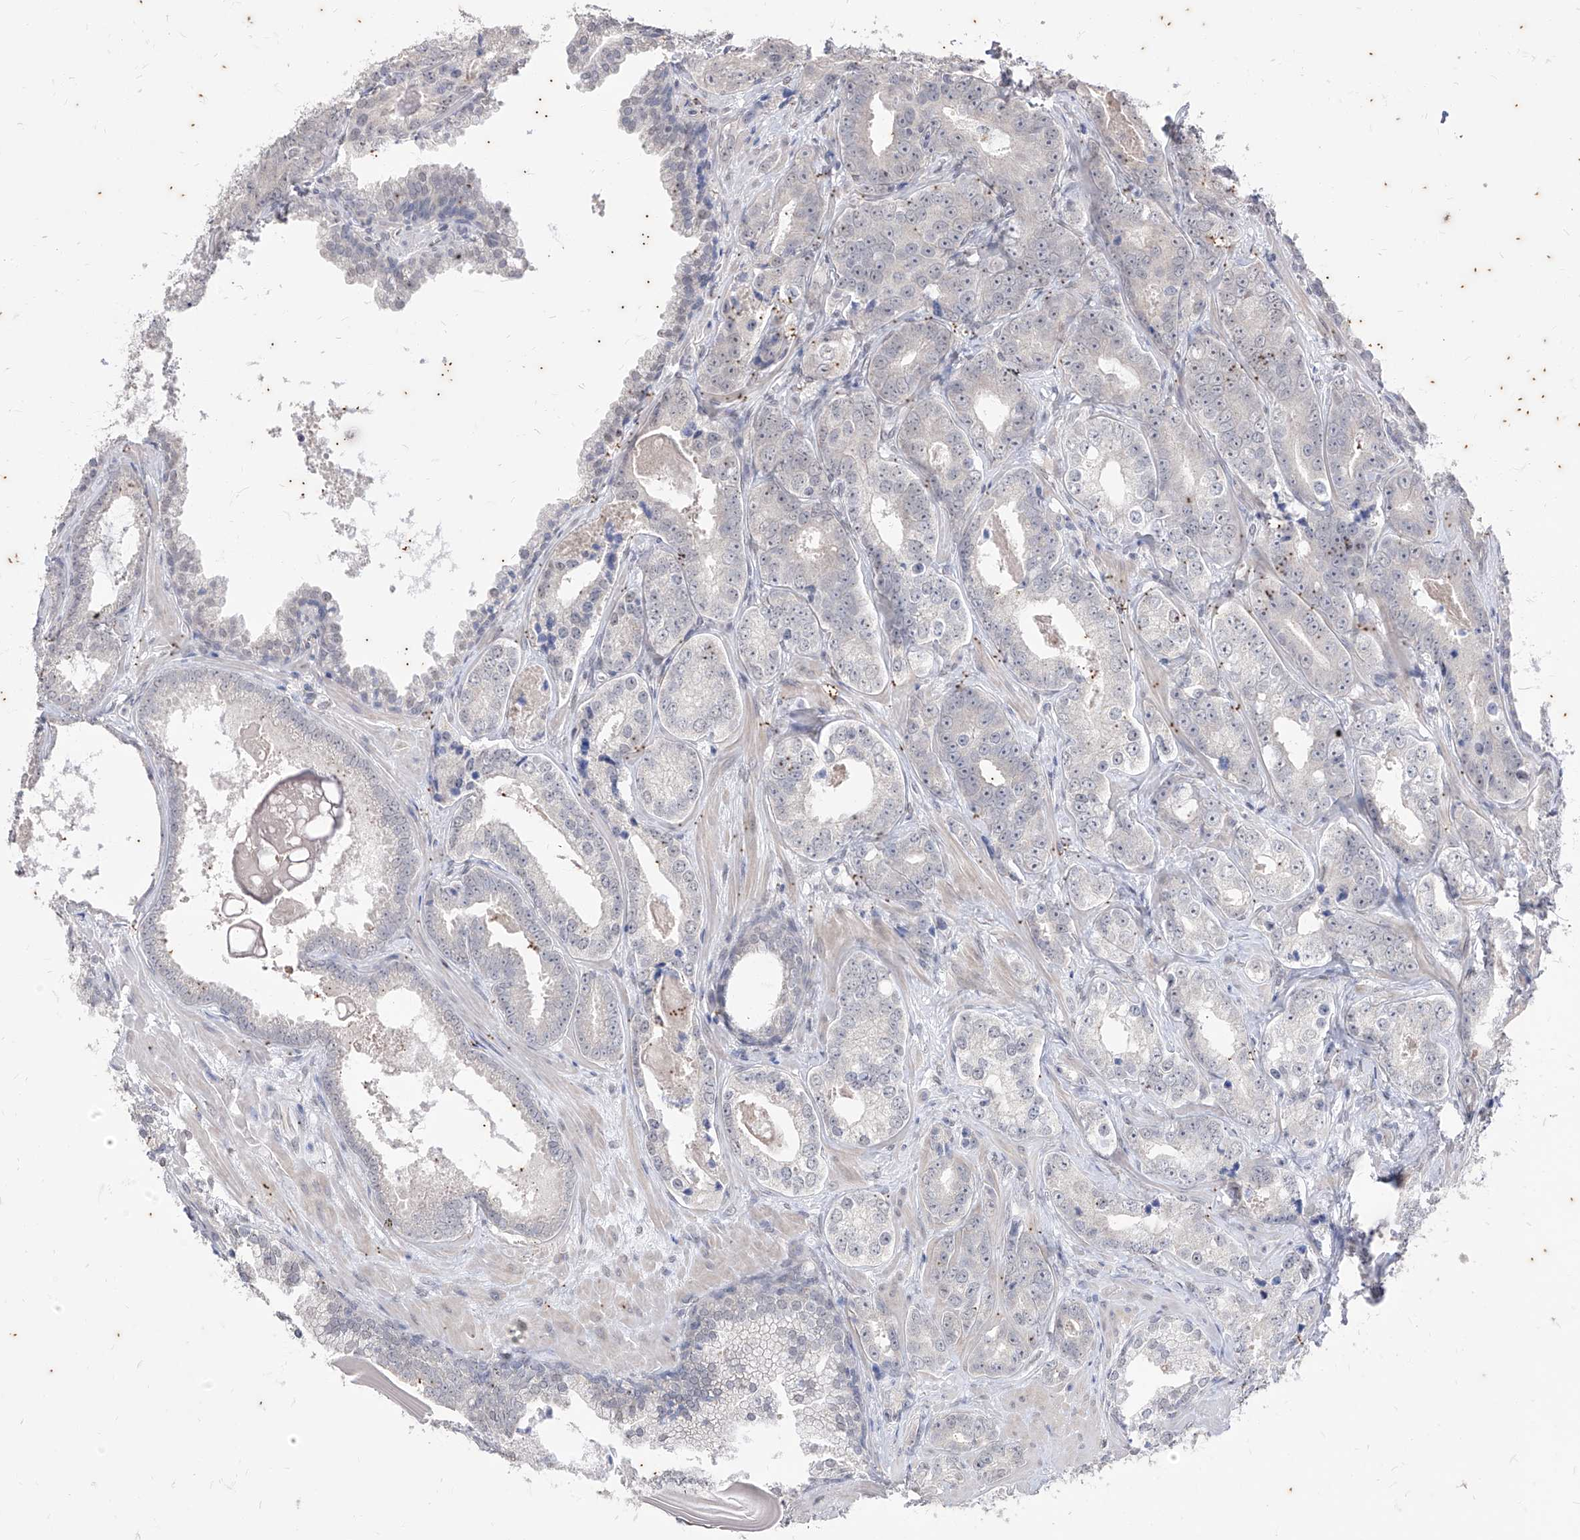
{"staining": {"intensity": "negative", "quantity": "none", "location": "none"}, "tissue": "prostate cancer", "cell_type": "Tumor cells", "image_type": "cancer", "snomed": [{"axis": "morphology", "description": "Adenocarcinoma, High grade"}, {"axis": "topography", "description": "Prostate"}], "caption": "IHC histopathology image of human prostate cancer (adenocarcinoma (high-grade)) stained for a protein (brown), which reveals no expression in tumor cells.", "gene": "PHF20L1", "patient": {"sex": "male", "age": 62}}